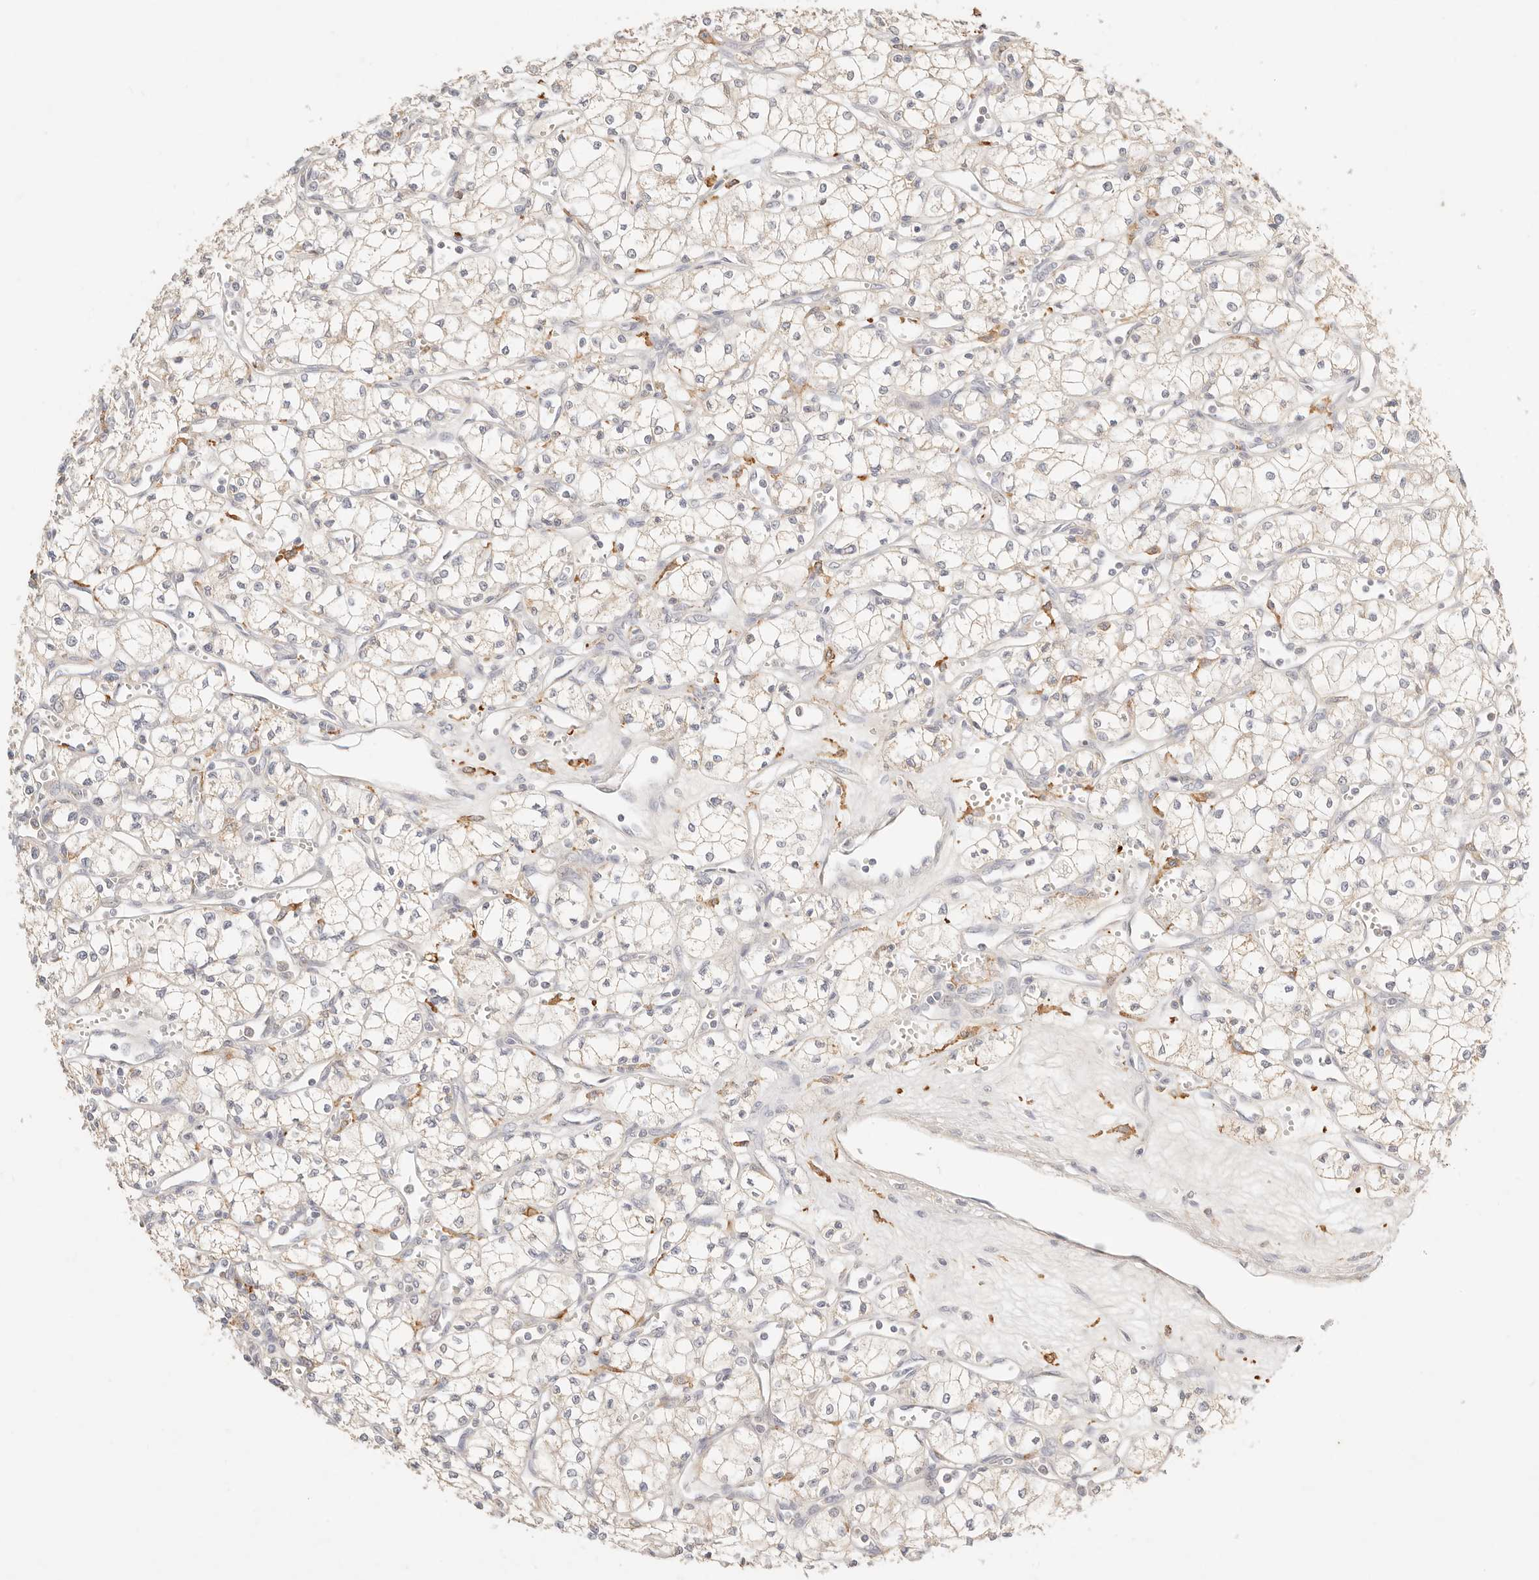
{"staining": {"intensity": "negative", "quantity": "none", "location": "none"}, "tissue": "renal cancer", "cell_type": "Tumor cells", "image_type": "cancer", "snomed": [{"axis": "morphology", "description": "Adenocarcinoma, NOS"}, {"axis": "topography", "description": "Kidney"}], "caption": "Protein analysis of adenocarcinoma (renal) reveals no significant staining in tumor cells.", "gene": "HK2", "patient": {"sex": "male", "age": 59}}